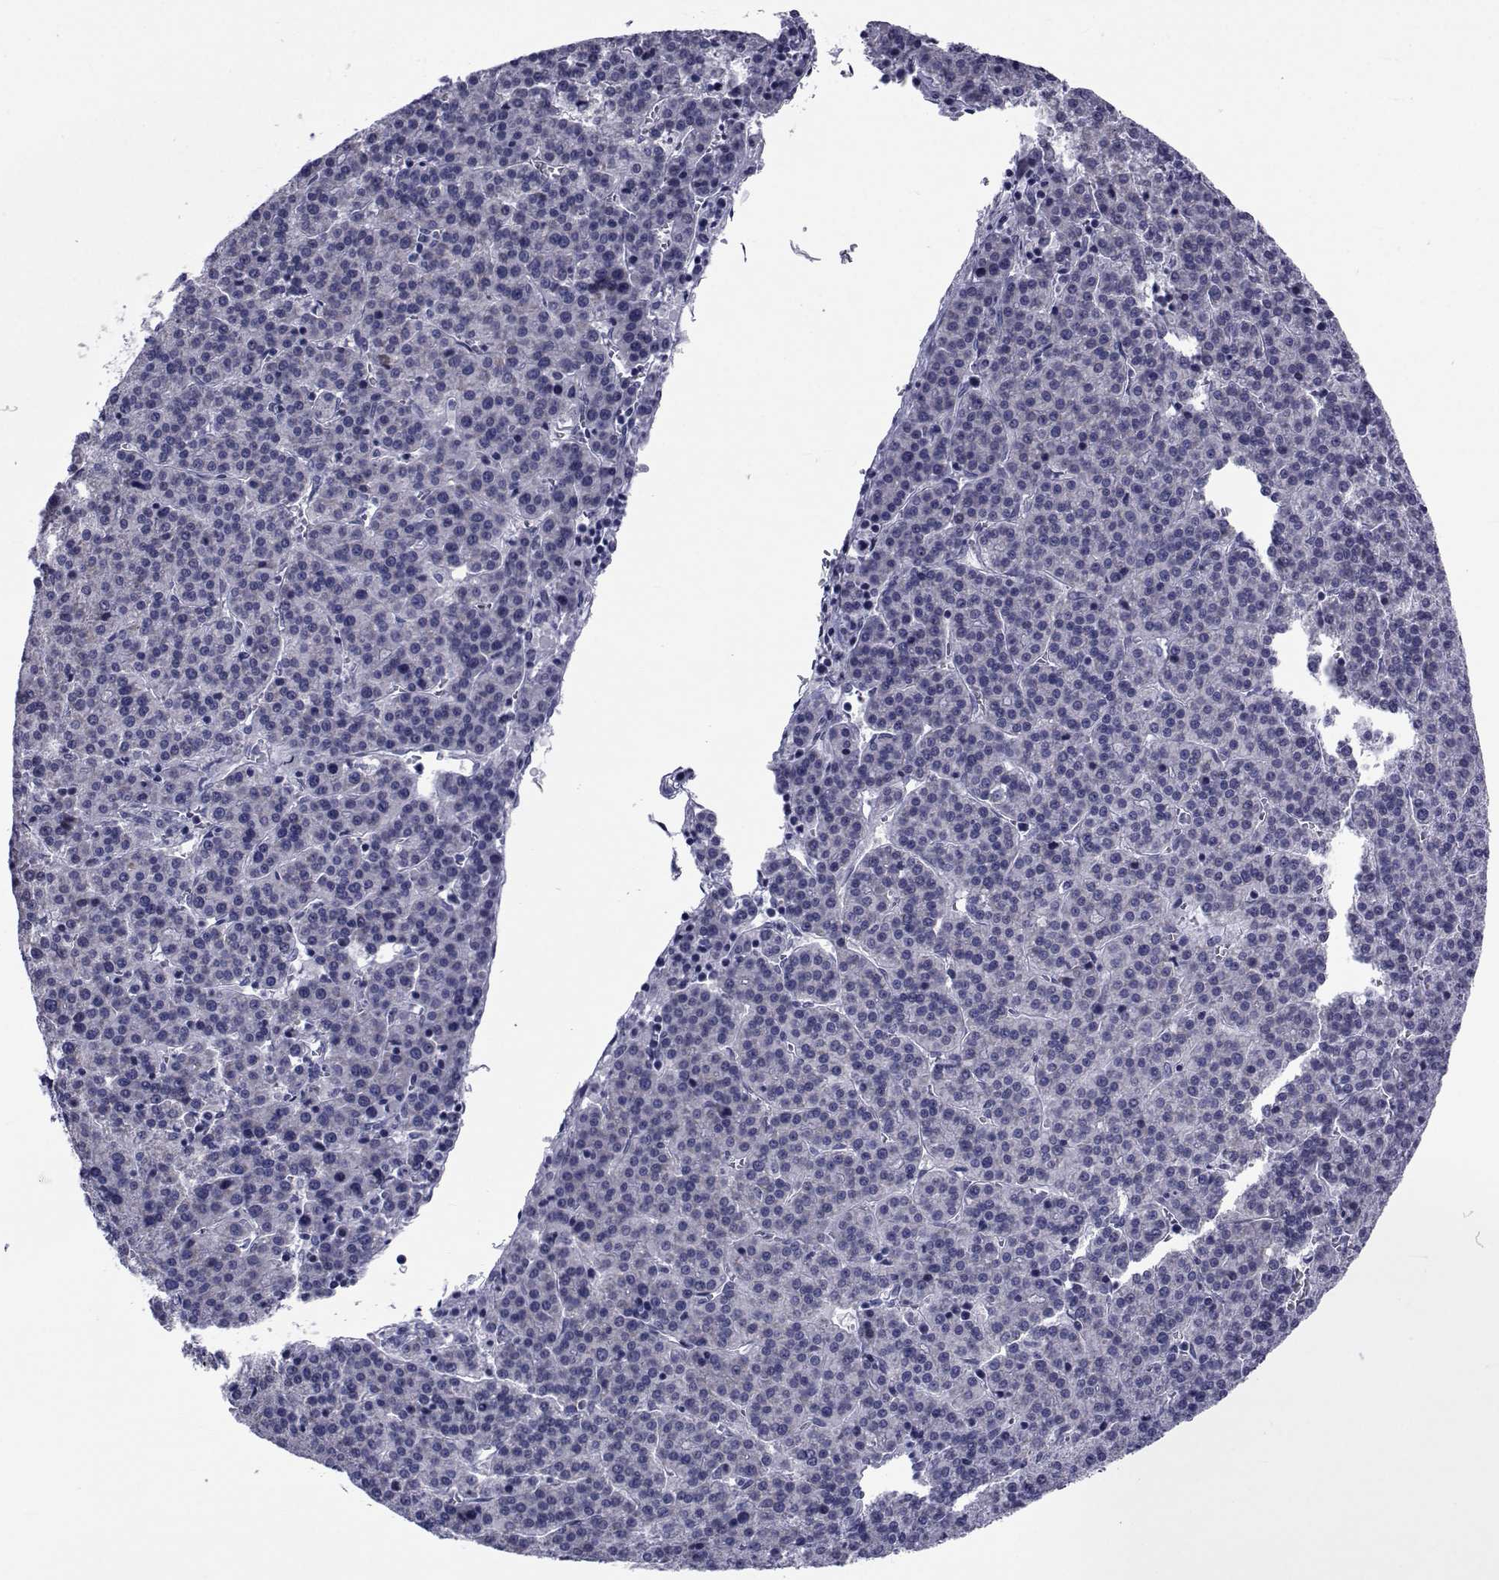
{"staining": {"intensity": "negative", "quantity": "none", "location": "none"}, "tissue": "liver cancer", "cell_type": "Tumor cells", "image_type": "cancer", "snomed": [{"axis": "morphology", "description": "Carcinoma, Hepatocellular, NOS"}, {"axis": "topography", "description": "Liver"}], "caption": "The micrograph demonstrates no staining of tumor cells in liver cancer (hepatocellular carcinoma).", "gene": "GKAP1", "patient": {"sex": "female", "age": 58}}